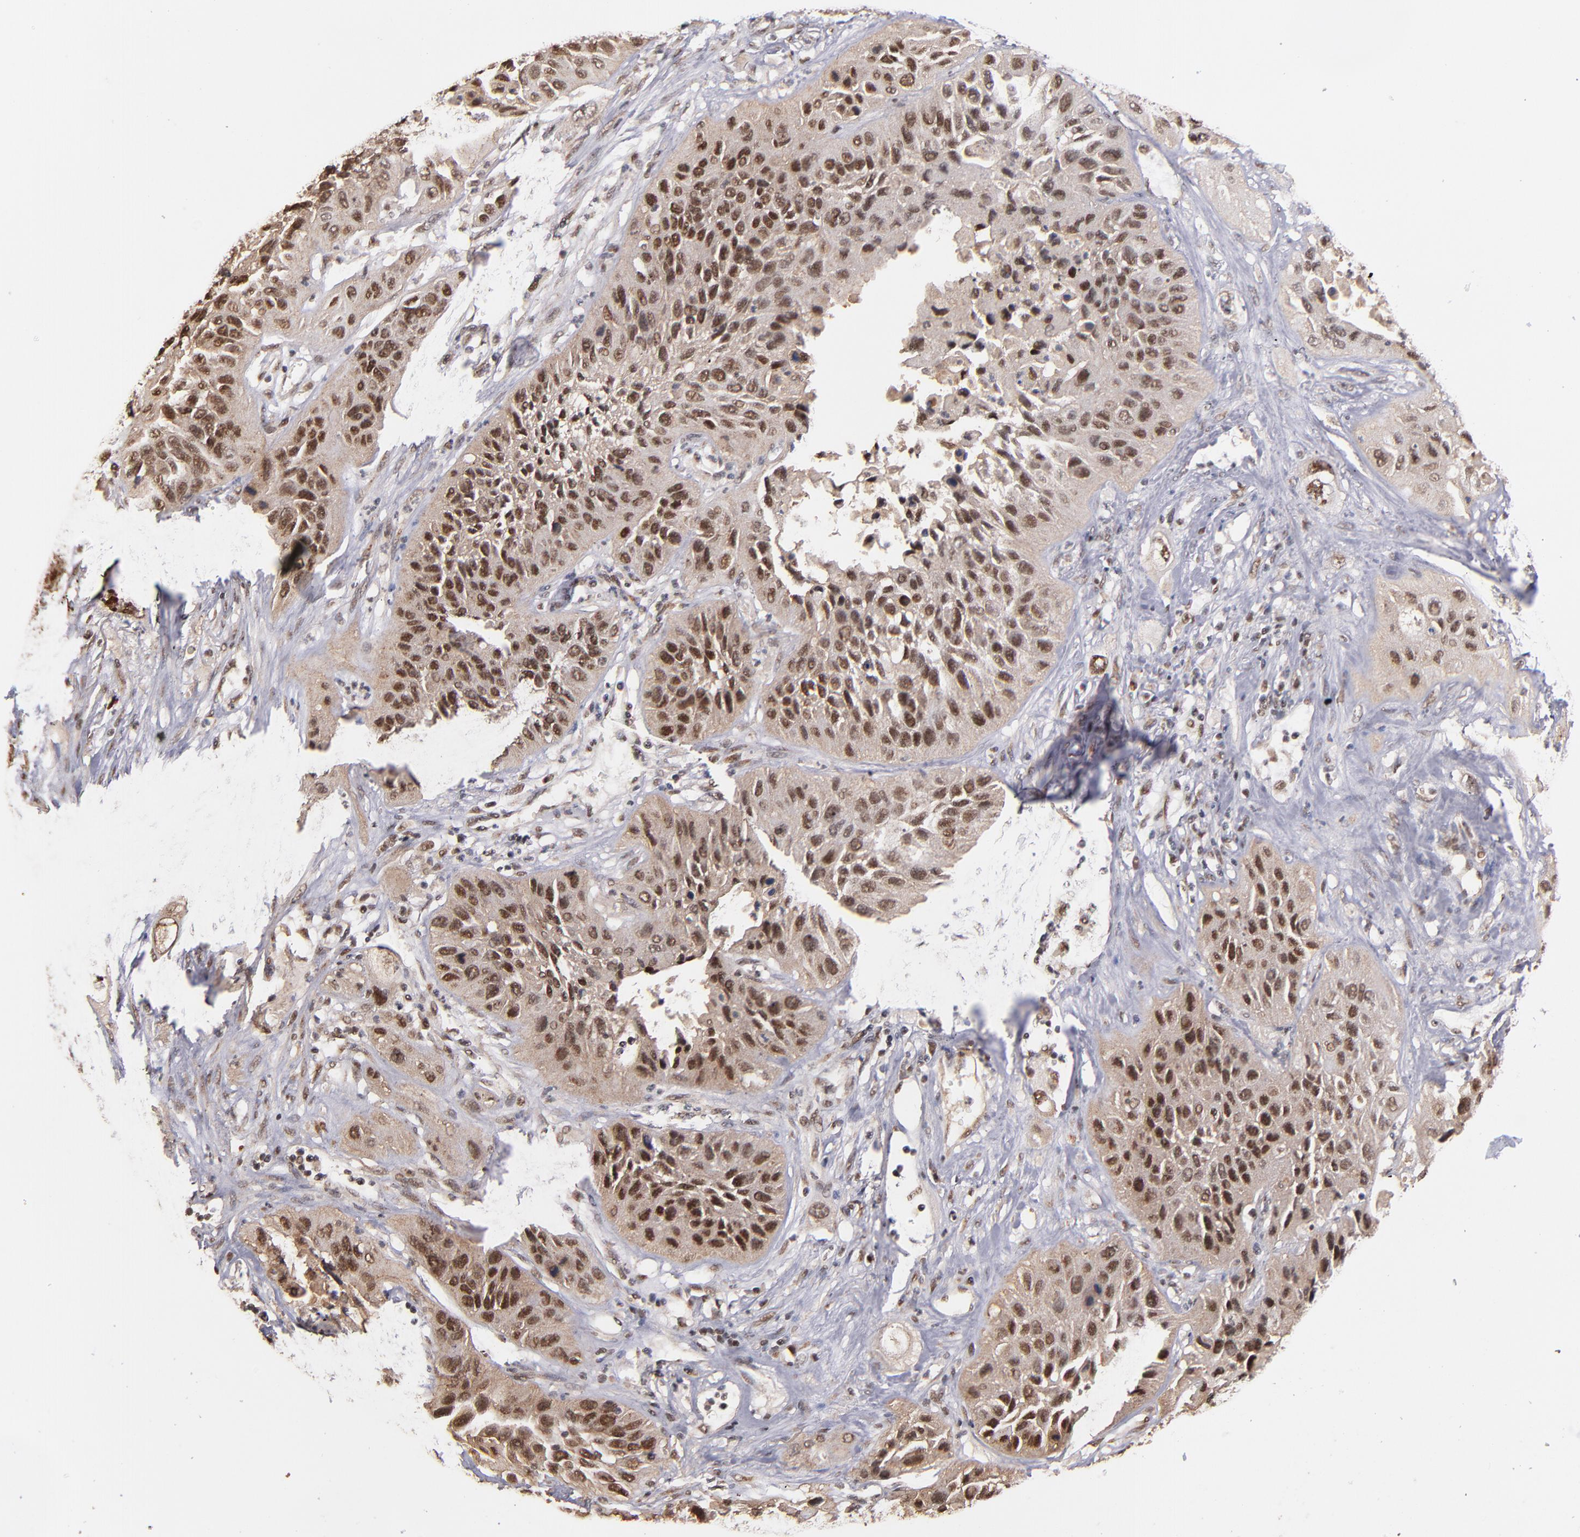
{"staining": {"intensity": "moderate", "quantity": ">75%", "location": "nuclear"}, "tissue": "lung cancer", "cell_type": "Tumor cells", "image_type": "cancer", "snomed": [{"axis": "morphology", "description": "Squamous cell carcinoma, NOS"}, {"axis": "topography", "description": "Lung"}], "caption": "About >75% of tumor cells in lung cancer demonstrate moderate nuclear protein positivity as visualized by brown immunohistochemical staining.", "gene": "EAPP", "patient": {"sex": "female", "age": 76}}